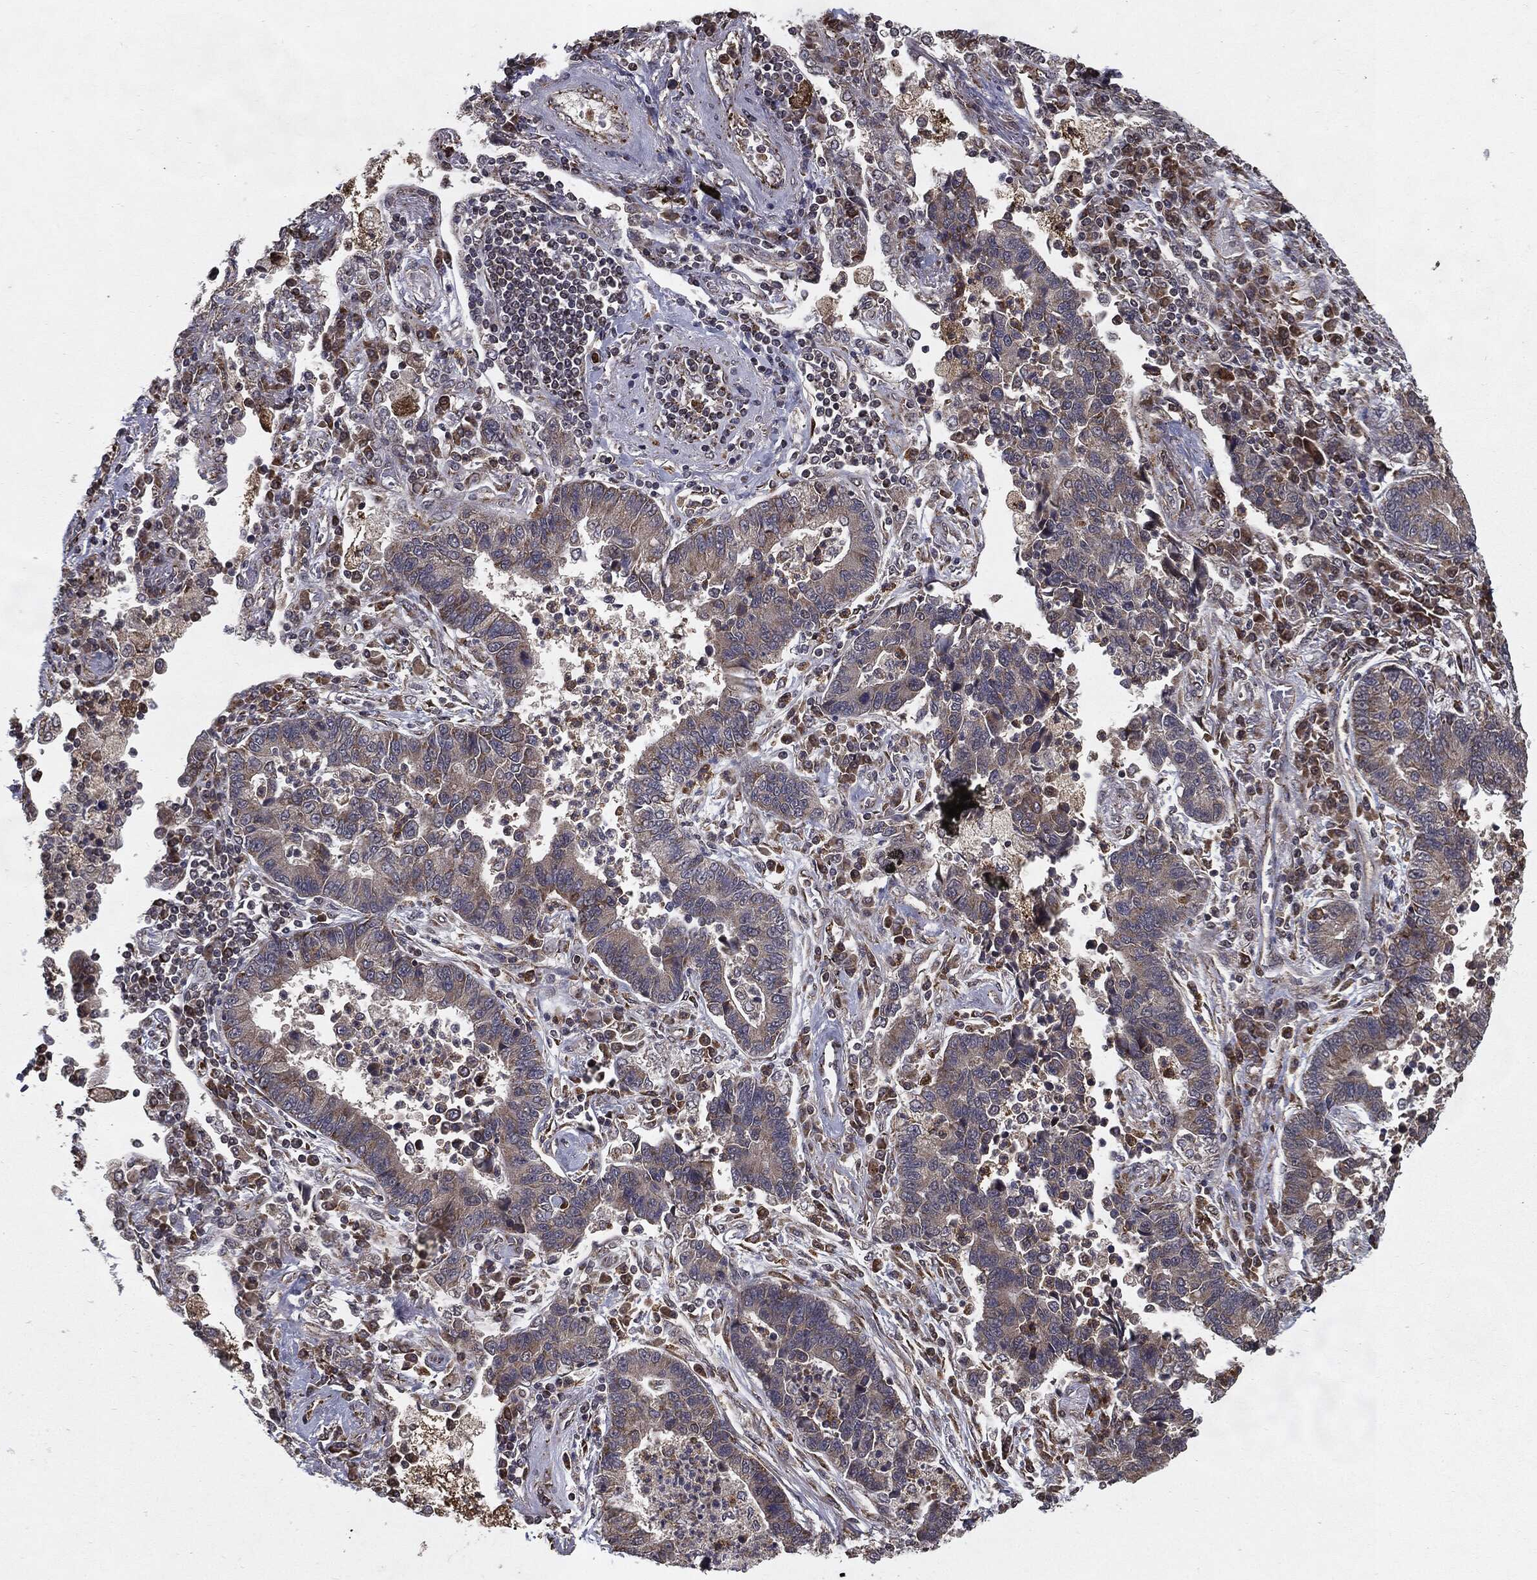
{"staining": {"intensity": "moderate", "quantity": "25%-75%", "location": "cytoplasmic/membranous"}, "tissue": "lung cancer", "cell_type": "Tumor cells", "image_type": "cancer", "snomed": [{"axis": "morphology", "description": "Adenocarcinoma, NOS"}, {"axis": "topography", "description": "Lung"}], "caption": "IHC of lung cancer (adenocarcinoma) shows medium levels of moderate cytoplasmic/membranous expression in approximately 25%-75% of tumor cells.", "gene": "HDAC5", "patient": {"sex": "female", "age": 57}}